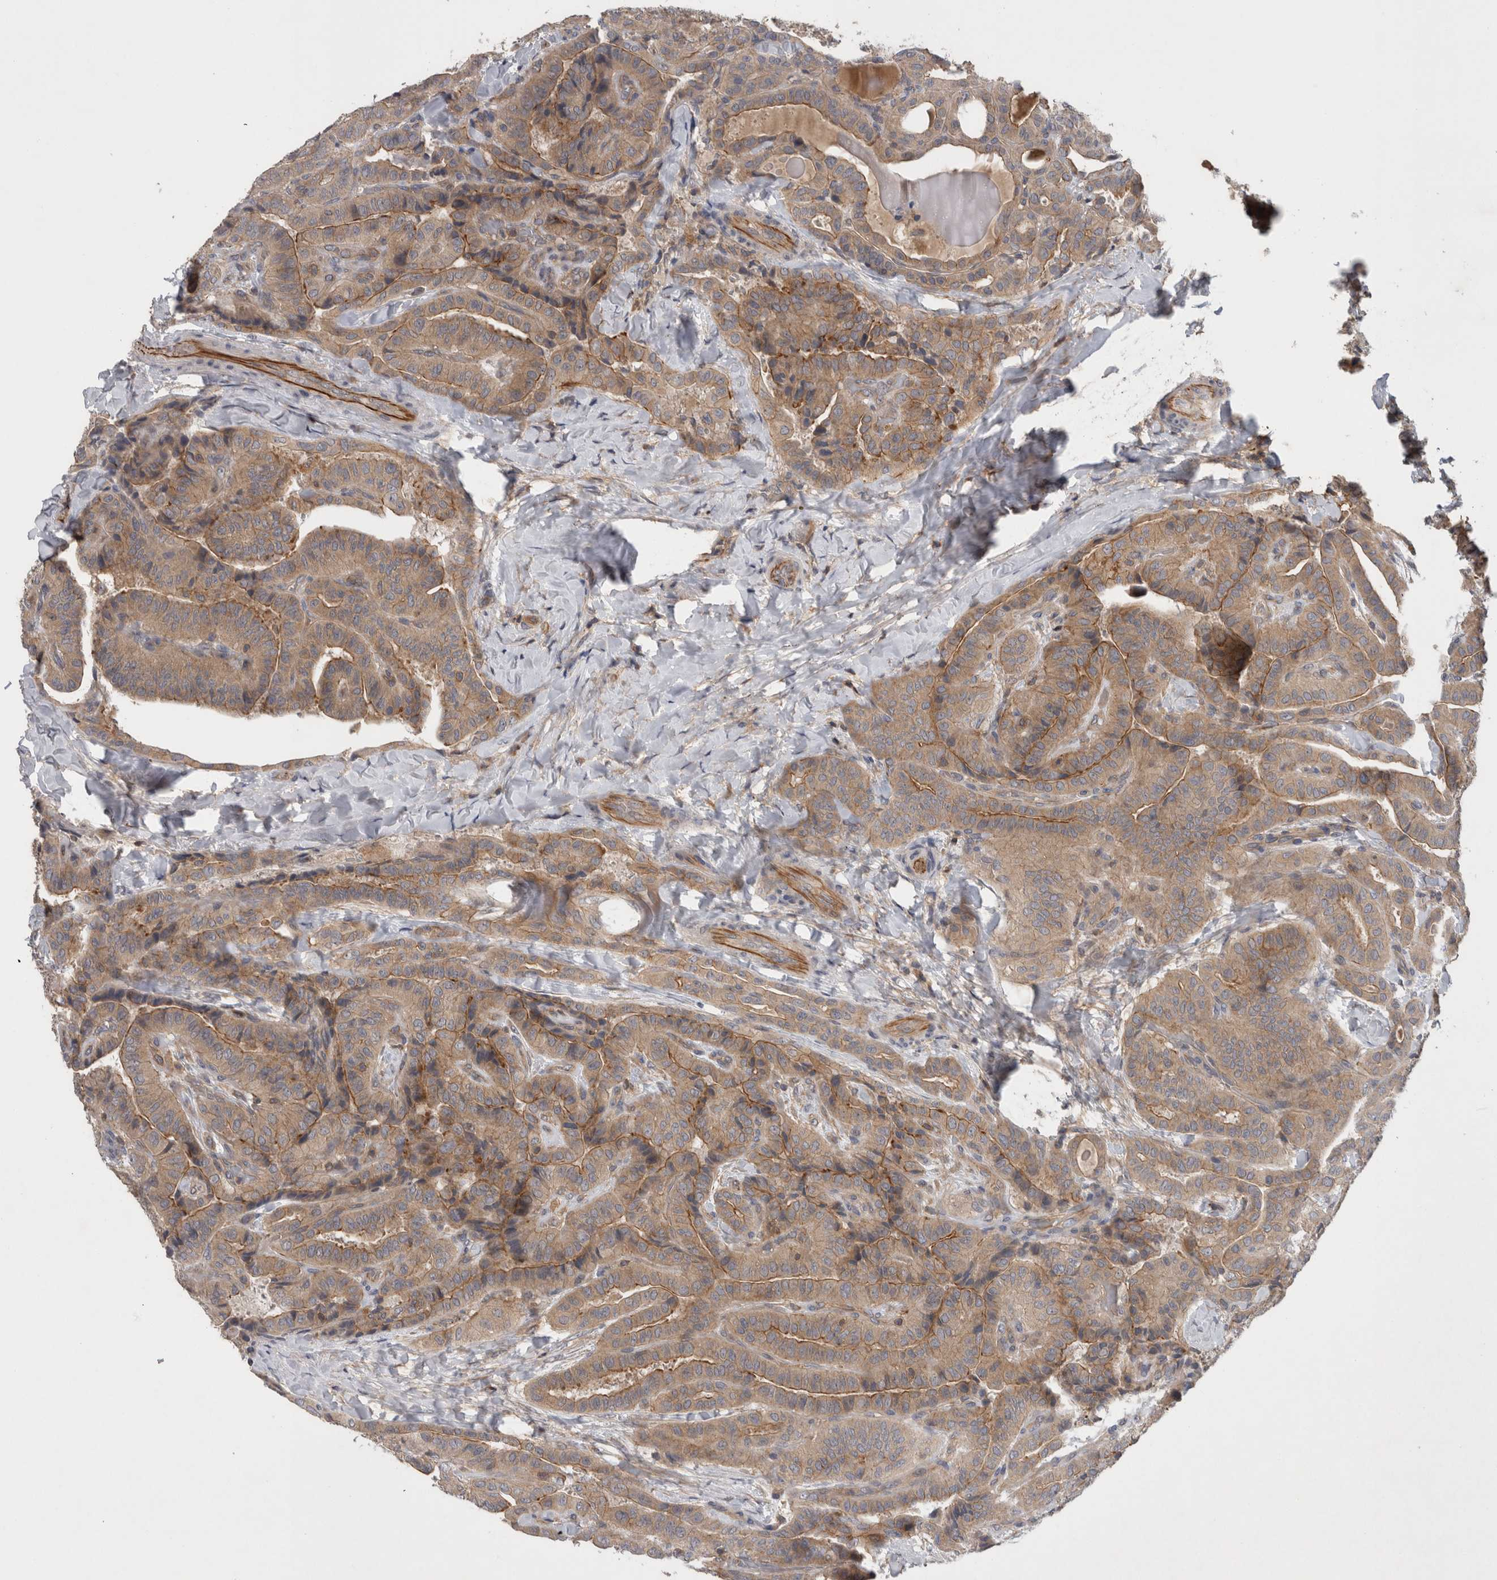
{"staining": {"intensity": "weak", "quantity": ">75%", "location": "cytoplasmic/membranous"}, "tissue": "thyroid cancer", "cell_type": "Tumor cells", "image_type": "cancer", "snomed": [{"axis": "morphology", "description": "Papillary adenocarcinoma, NOS"}, {"axis": "topography", "description": "Thyroid gland"}], "caption": "Brown immunohistochemical staining in thyroid cancer exhibits weak cytoplasmic/membranous expression in approximately >75% of tumor cells.", "gene": "SCARA5", "patient": {"sex": "male", "age": 77}}